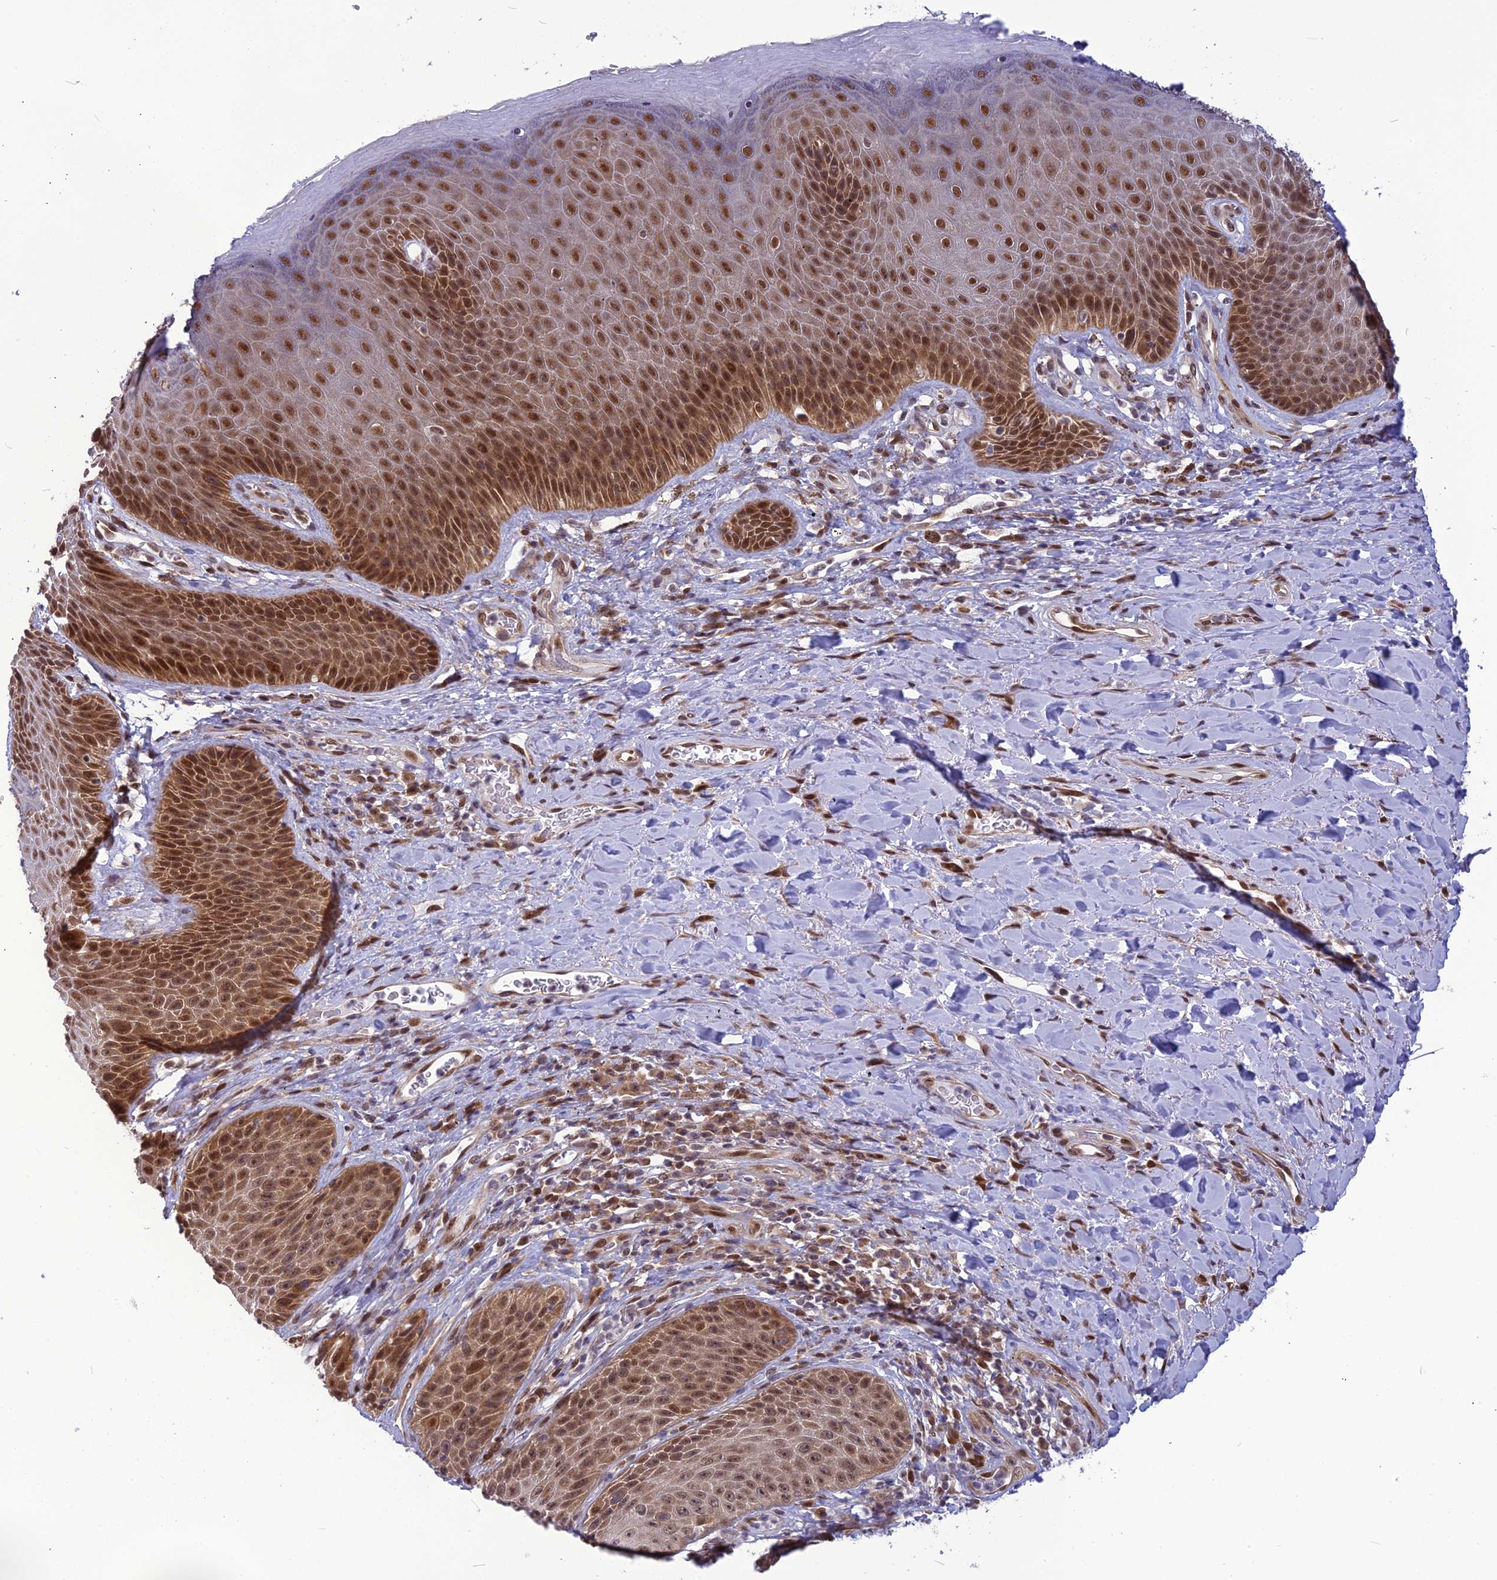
{"staining": {"intensity": "strong", "quantity": ">75%", "location": "cytoplasmic/membranous,nuclear"}, "tissue": "skin", "cell_type": "Epidermal cells", "image_type": "normal", "snomed": [{"axis": "morphology", "description": "Normal tissue, NOS"}, {"axis": "topography", "description": "Anal"}], "caption": "Protein staining of unremarkable skin exhibits strong cytoplasmic/membranous,nuclear staining in approximately >75% of epidermal cells.", "gene": "RTRAF", "patient": {"sex": "female", "age": 89}}